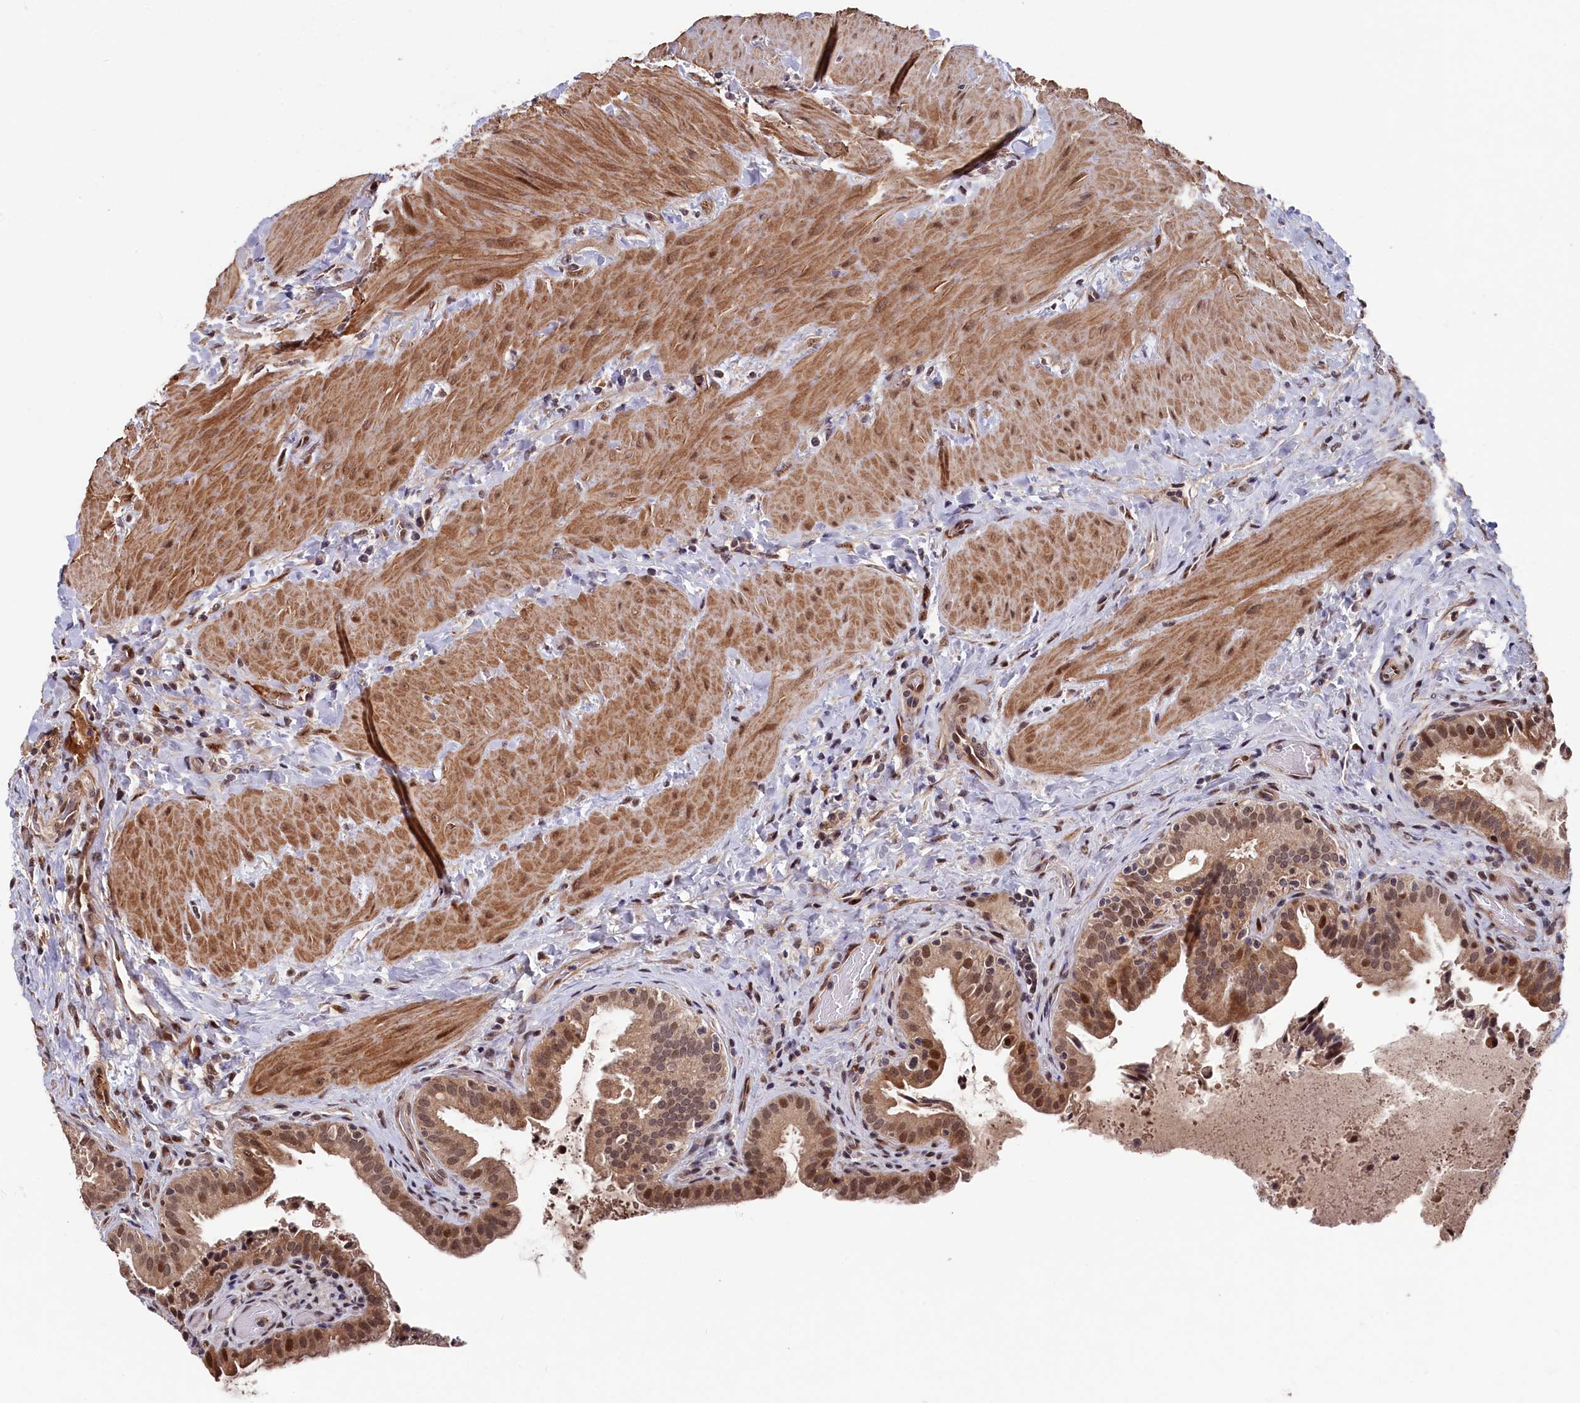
{"staining": {"intensity": "strong", "quantity": ">75%", "location": "cytoplasmic/membranous,nuclear"}, "tissue": "gallbladder", "cell_type": "Glandular cells", "image_type": "normal", "snomed": [{"axis": "morphology", "description": "Normal tissue, NOS"}, {"axis": "topography", "description": "Gallbladder"}], "caption": "A high-resolution image shows immunohistochemistry (IHC) staining of benign gallbladder, which reveals strong cytoplasmic/membranous,nuclear positivity in approximately >75% of glandular cells. Nuclei are stained in blue.", "gene": "CLPX", "patient": {"sex": "male", "age": 24}}